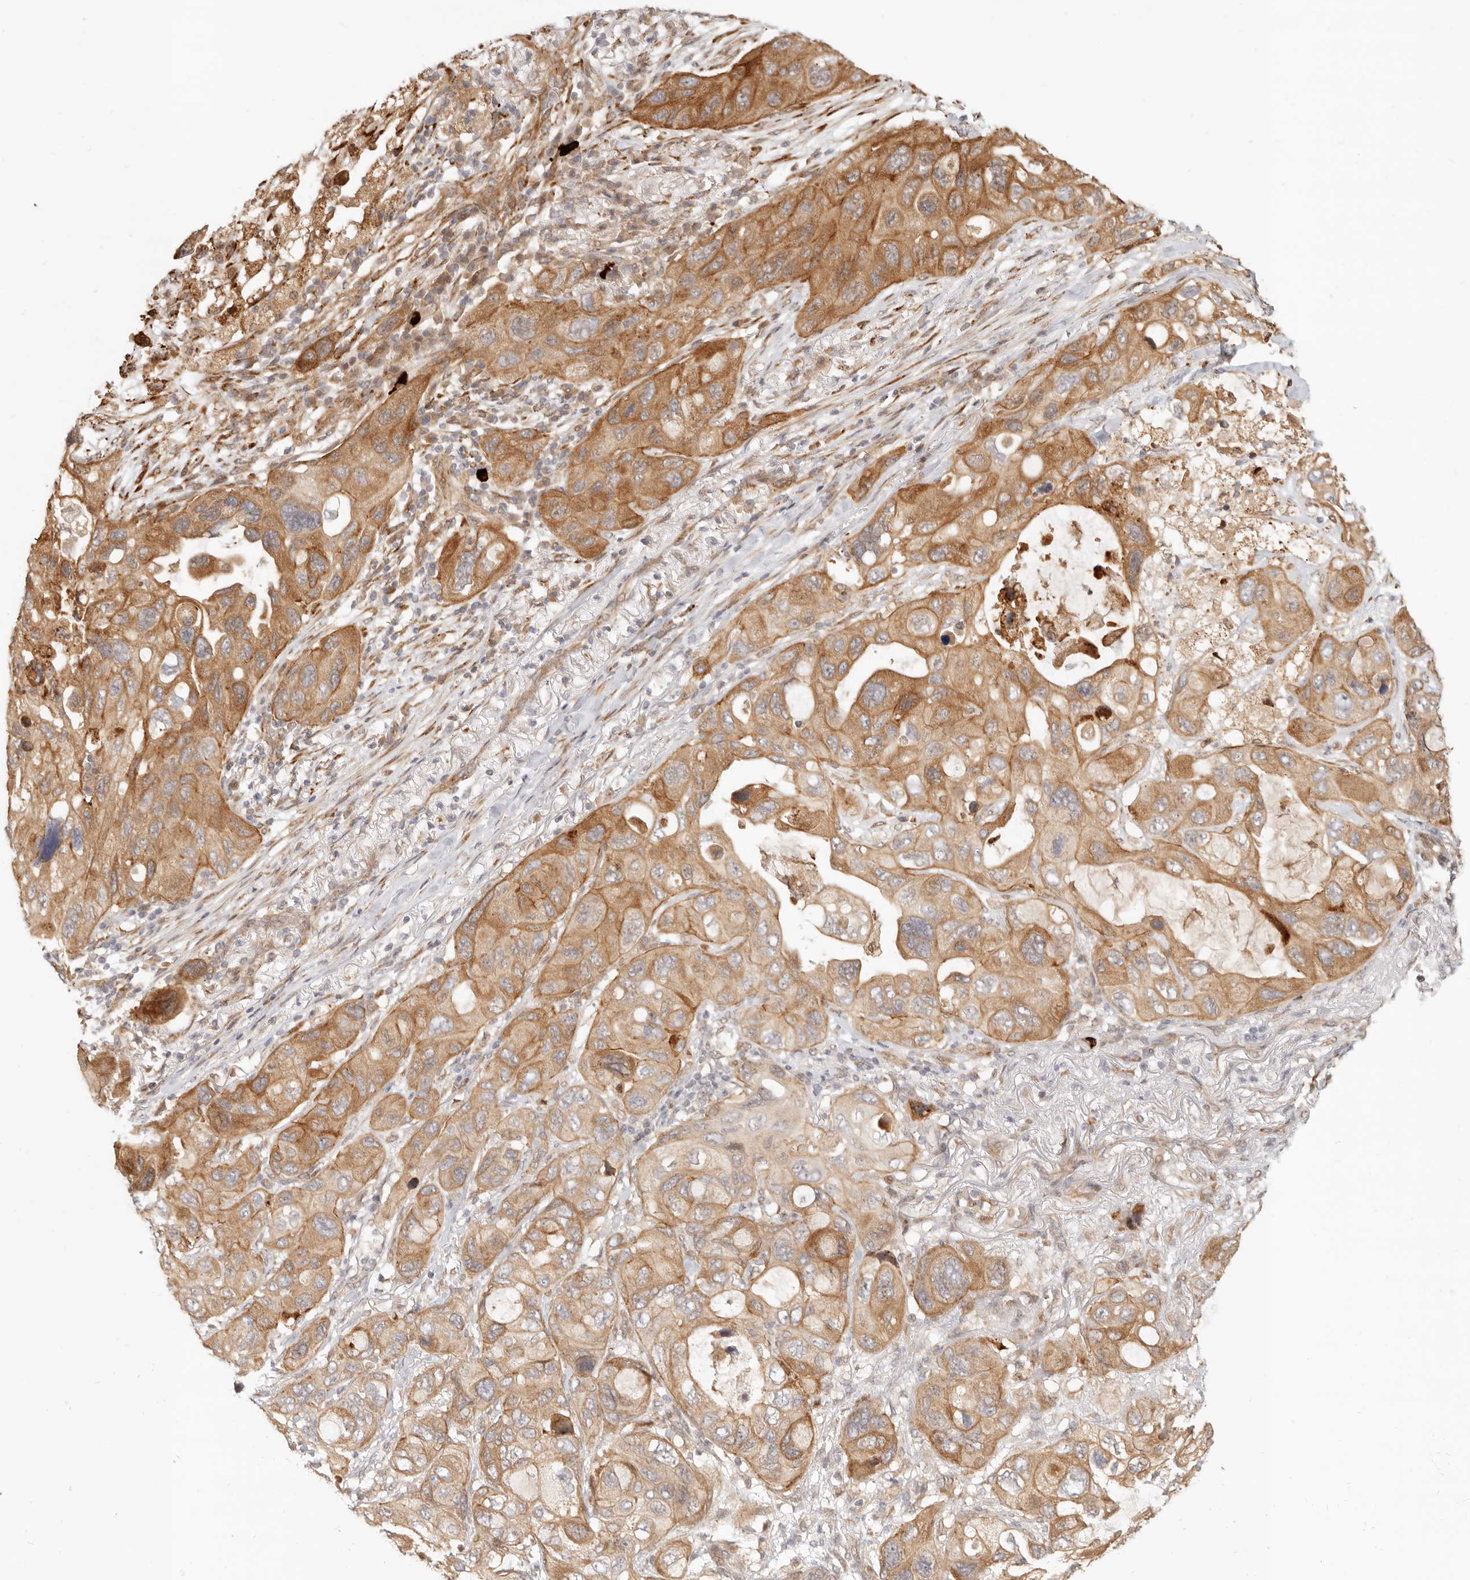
{"staining": {"intensity": "moderate", "quantity": ">75%", "location": "cytoplasmic/membranous"}, "tissue": "lung cancer", "cell_type": "Tumor cells", "image_type": "cancer", "snomed": [{"axis": "morphology", "description": "Squamous cell carcinoma, NOS"}, {"axis": "topography", "description": "Lung"}], "caption": "An image of lung squamous cell carcinoma stained for a protein demonstrates moderate cytoplasmic/membranous brown staining in tumor cells.", "gene": "TUFT1", "patient": {"sex": "female", "age": 73}}